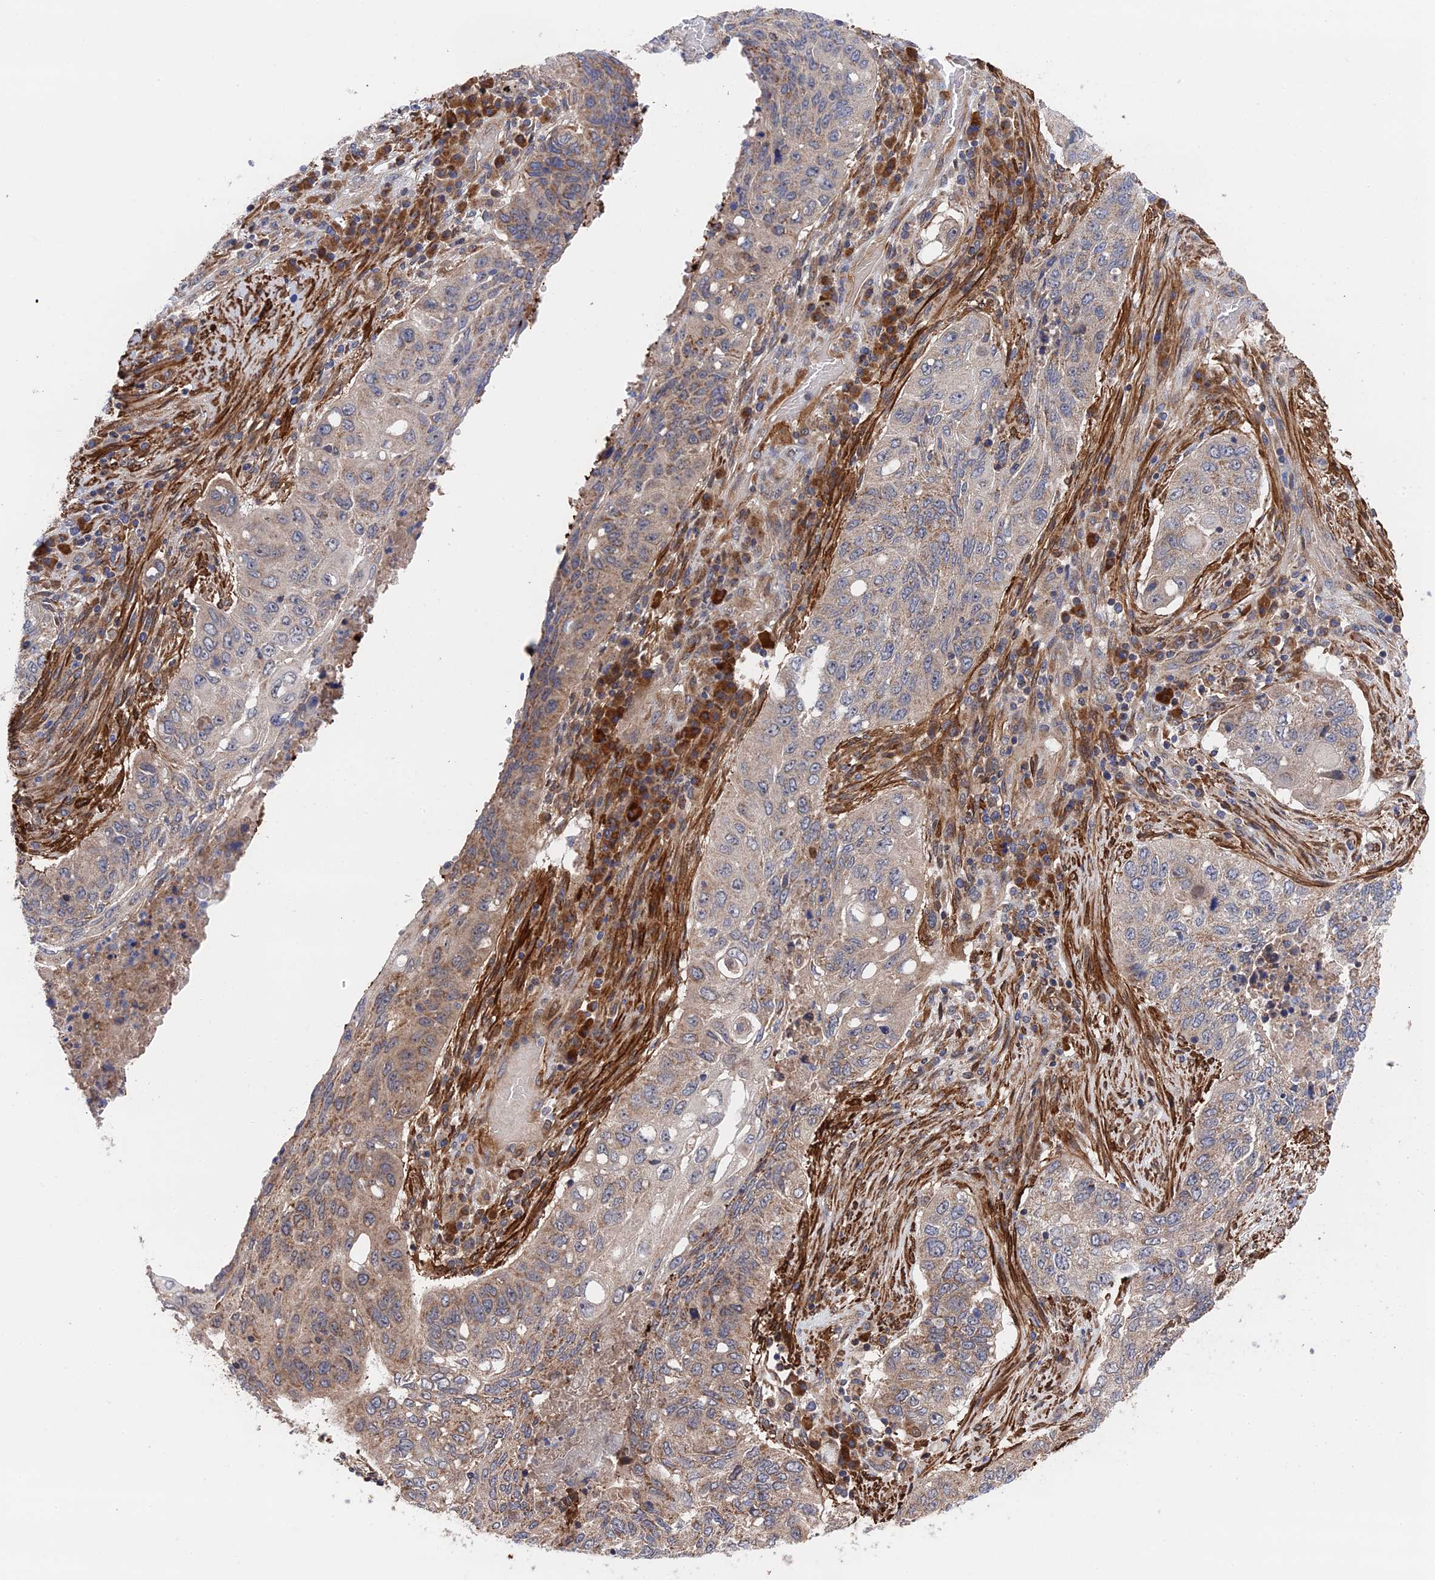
{"staining": {"intensity": "weak", "quantity": "25%-75%", "location": "cytoplasmic/membranous"}, "tissue": "lung cancer", "cell_type": "Tumor cells", "image_type": "cancer", "snomed": [{"axis": "morphology", "description": "Squamous cell carcinoma, NOS"}, {"axis": "topography", "description": "Lung"}], "caption": "Immunohistochemical staining of lung cancer displays low levels of weak cytoplasmic/membranous positivity in about 25%-75% of tumor cells.", "gene": "ZNF320", "patient": {"sex": "female", "age": 63}}